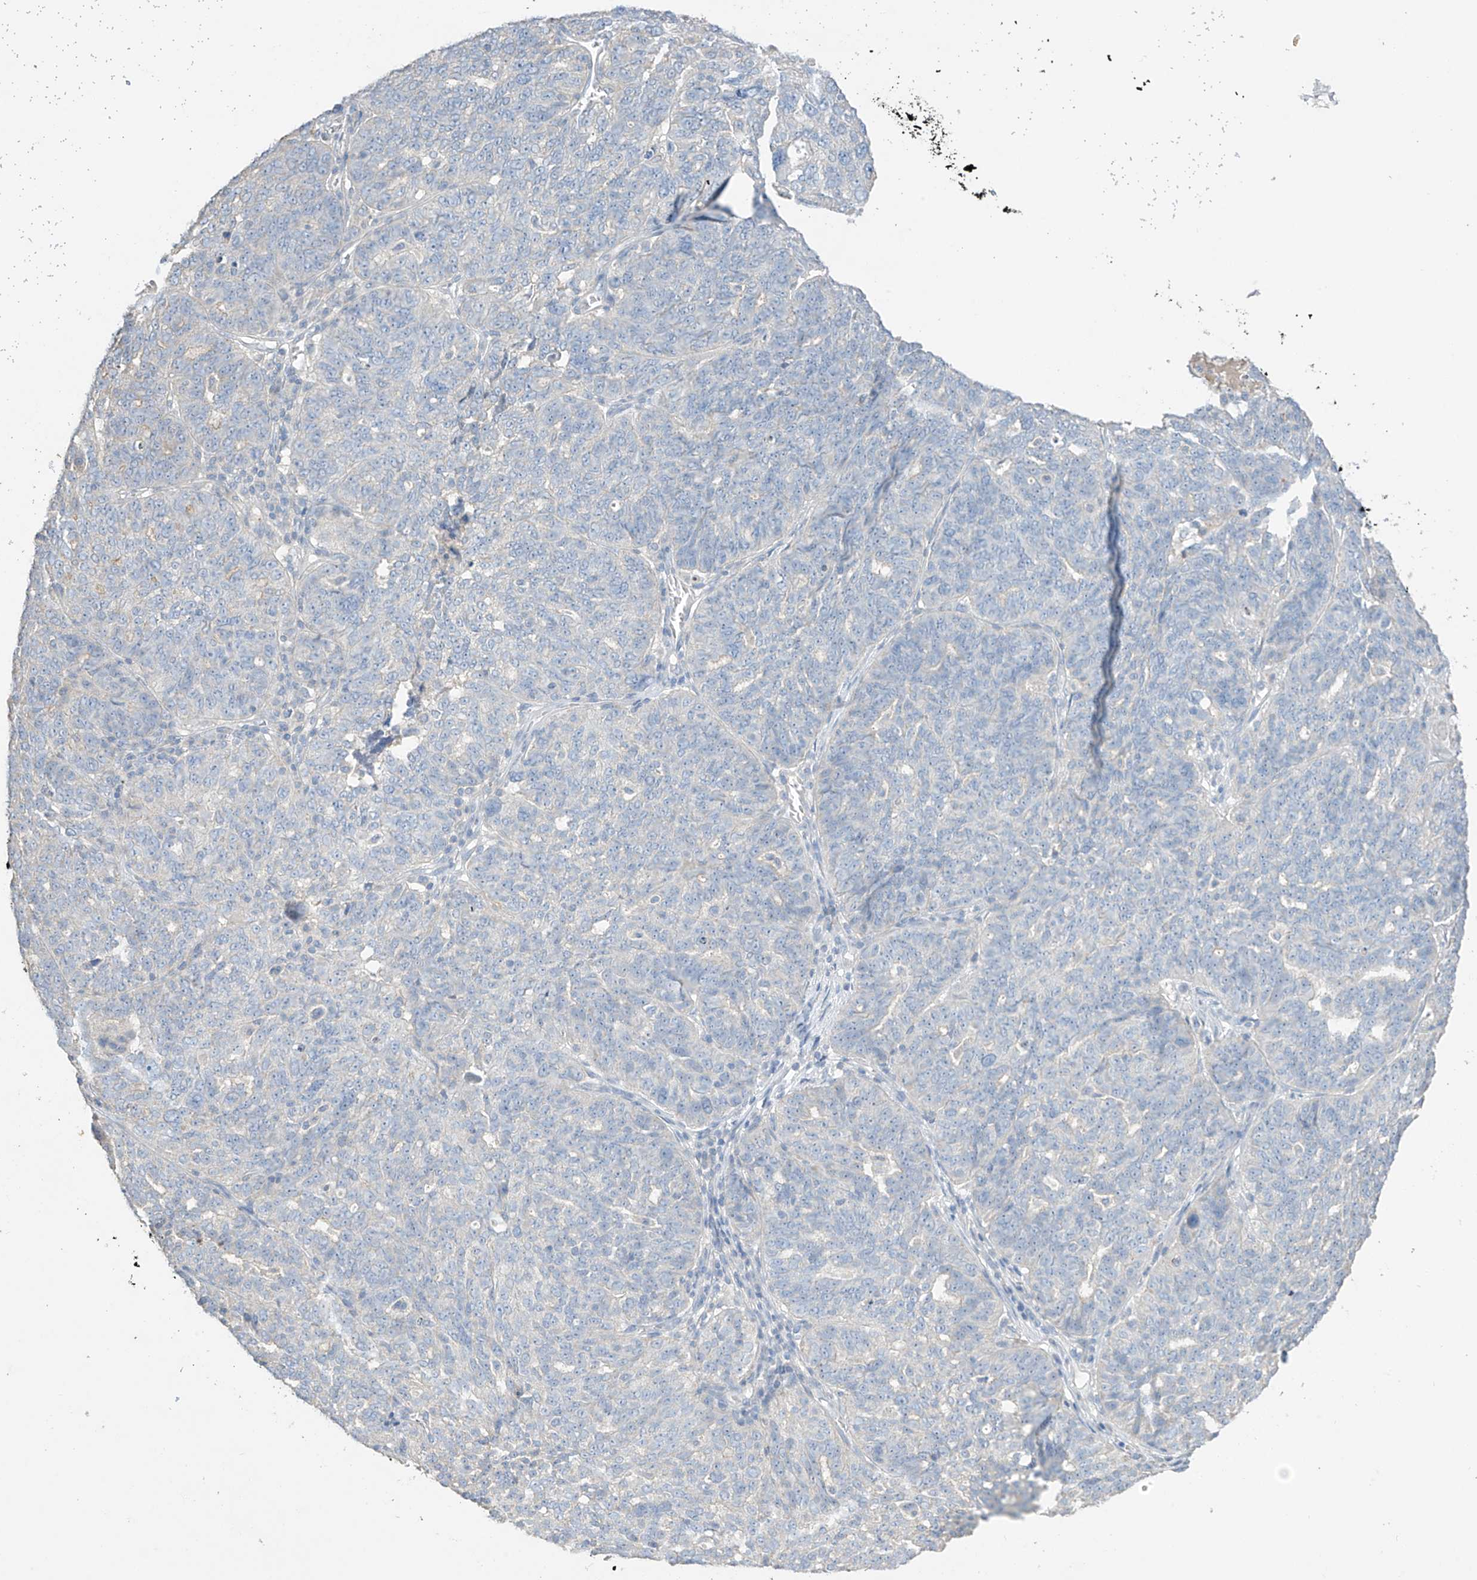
{"staining": {"intensity": "negative", "quantity": "none", "location": "none"}, "tissue": "ovarian cancer", "cell_type": "Tumor cells", "image_type": "cancer", "snomed": [{"axis": "morphology", "description": "Cystadenocarcinoma, serous, NOS"}, {"axis": "topography", "description": "Ovary"}], "caption": "This is an immunohistochemistry image of human ovarian cancer. There is no positivity in tumor cells.", "gene": "CAPN13", "patient": {"sex": "female", "age": 59}}